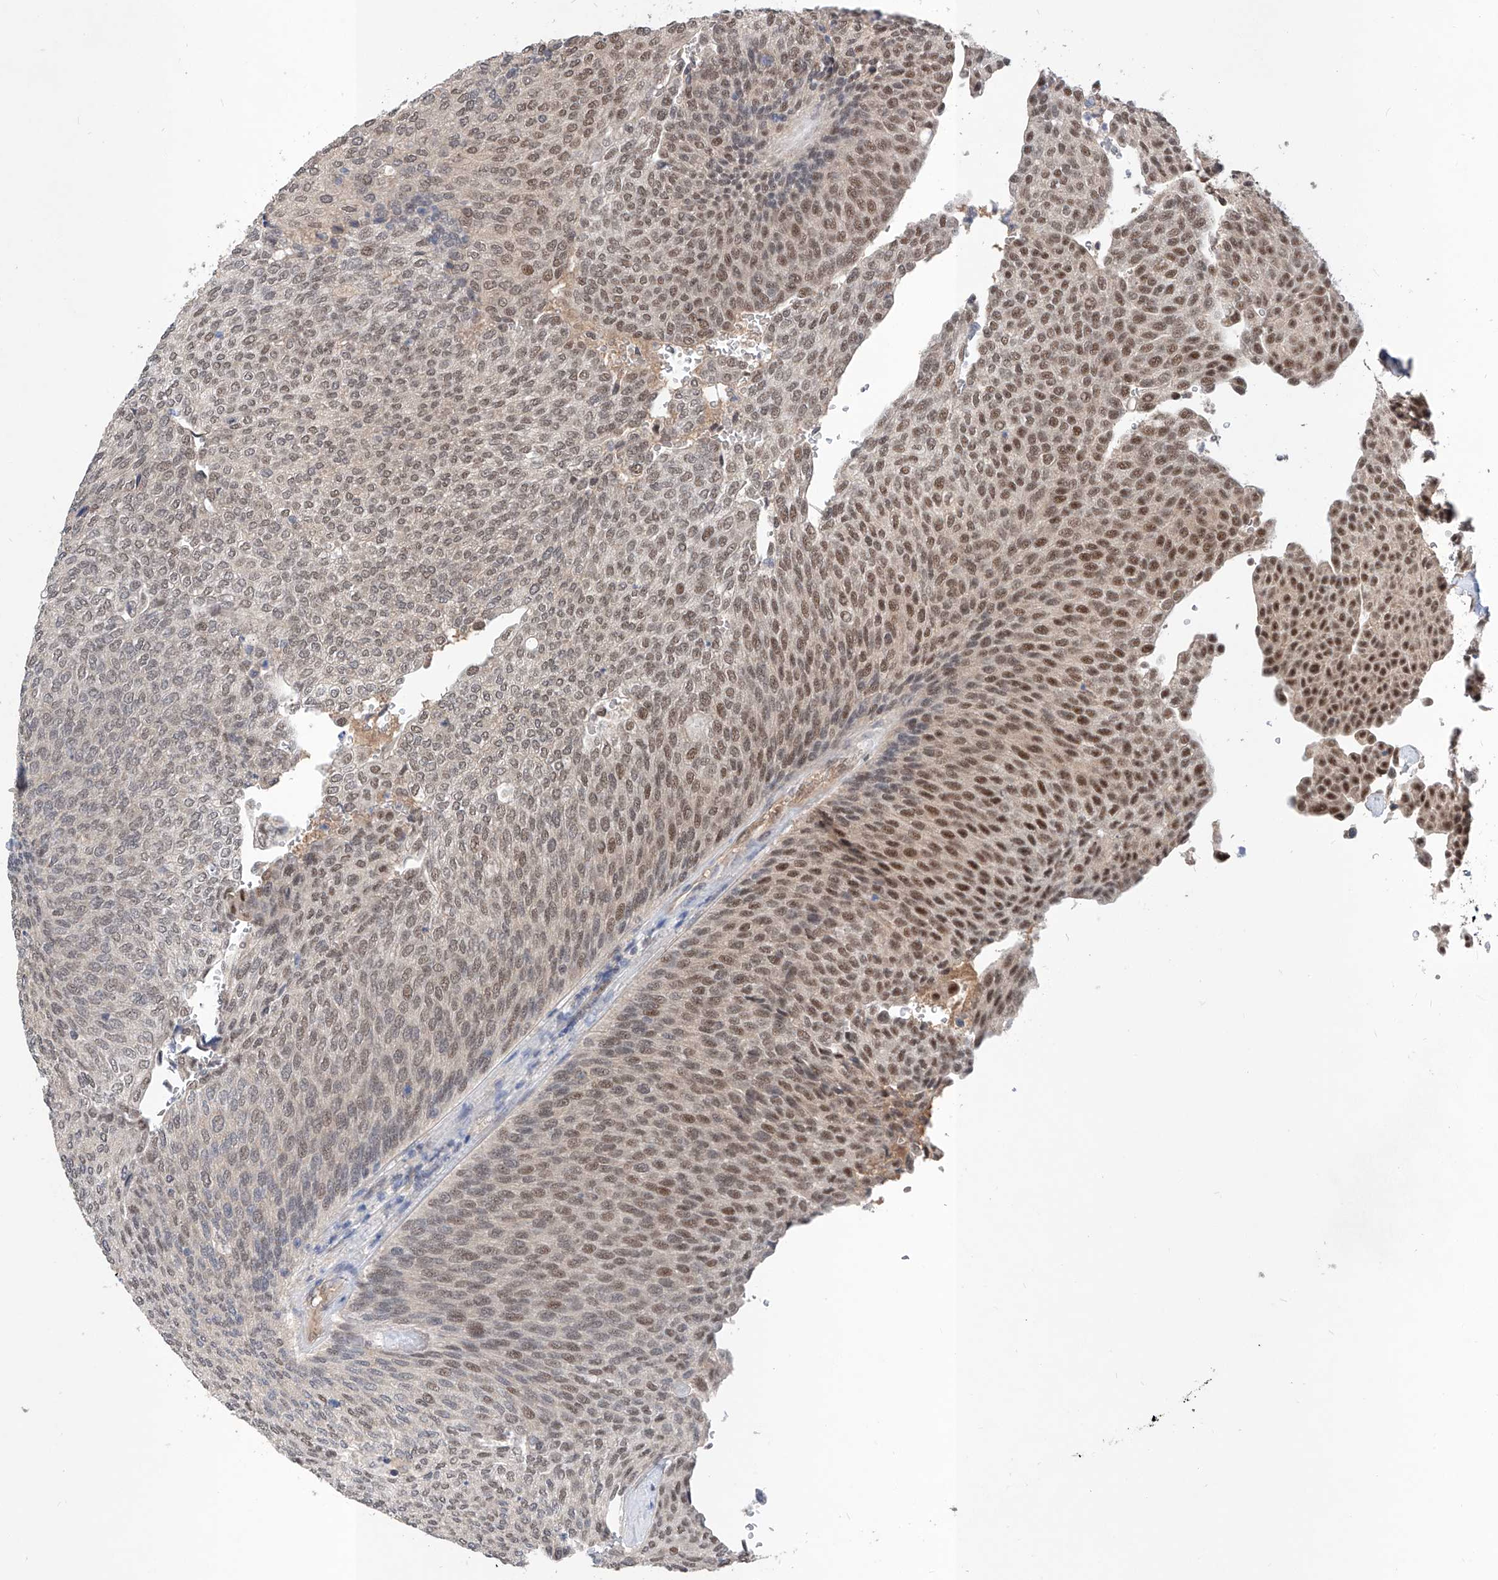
{"staining": {"intensity": "moderate", "quantity": "25%-75%", "location": "nuclear"}, "tissue": "urothelial cancer", "cell_type": "Tumor cells", "image_type": "cancer", "snomed": [{"axis": "morphology", "description": "Urothelial carcinoma, Low grade"}, {"axis": "topography", "description": "Urinary bladder"}], "caption": "IHC staining of urothelial cancer, which shows medium levels of moderate nuclear expression in approximately 25%-75% of tumor cells indicating moderate nuclear protein staining. The staining was performed using DAB (brown) for protein detection and nuclei were counterstained in hematoxylin (blue).", "gene": "CARMIL3", "patient": {"sex": "female", "age": 79}}